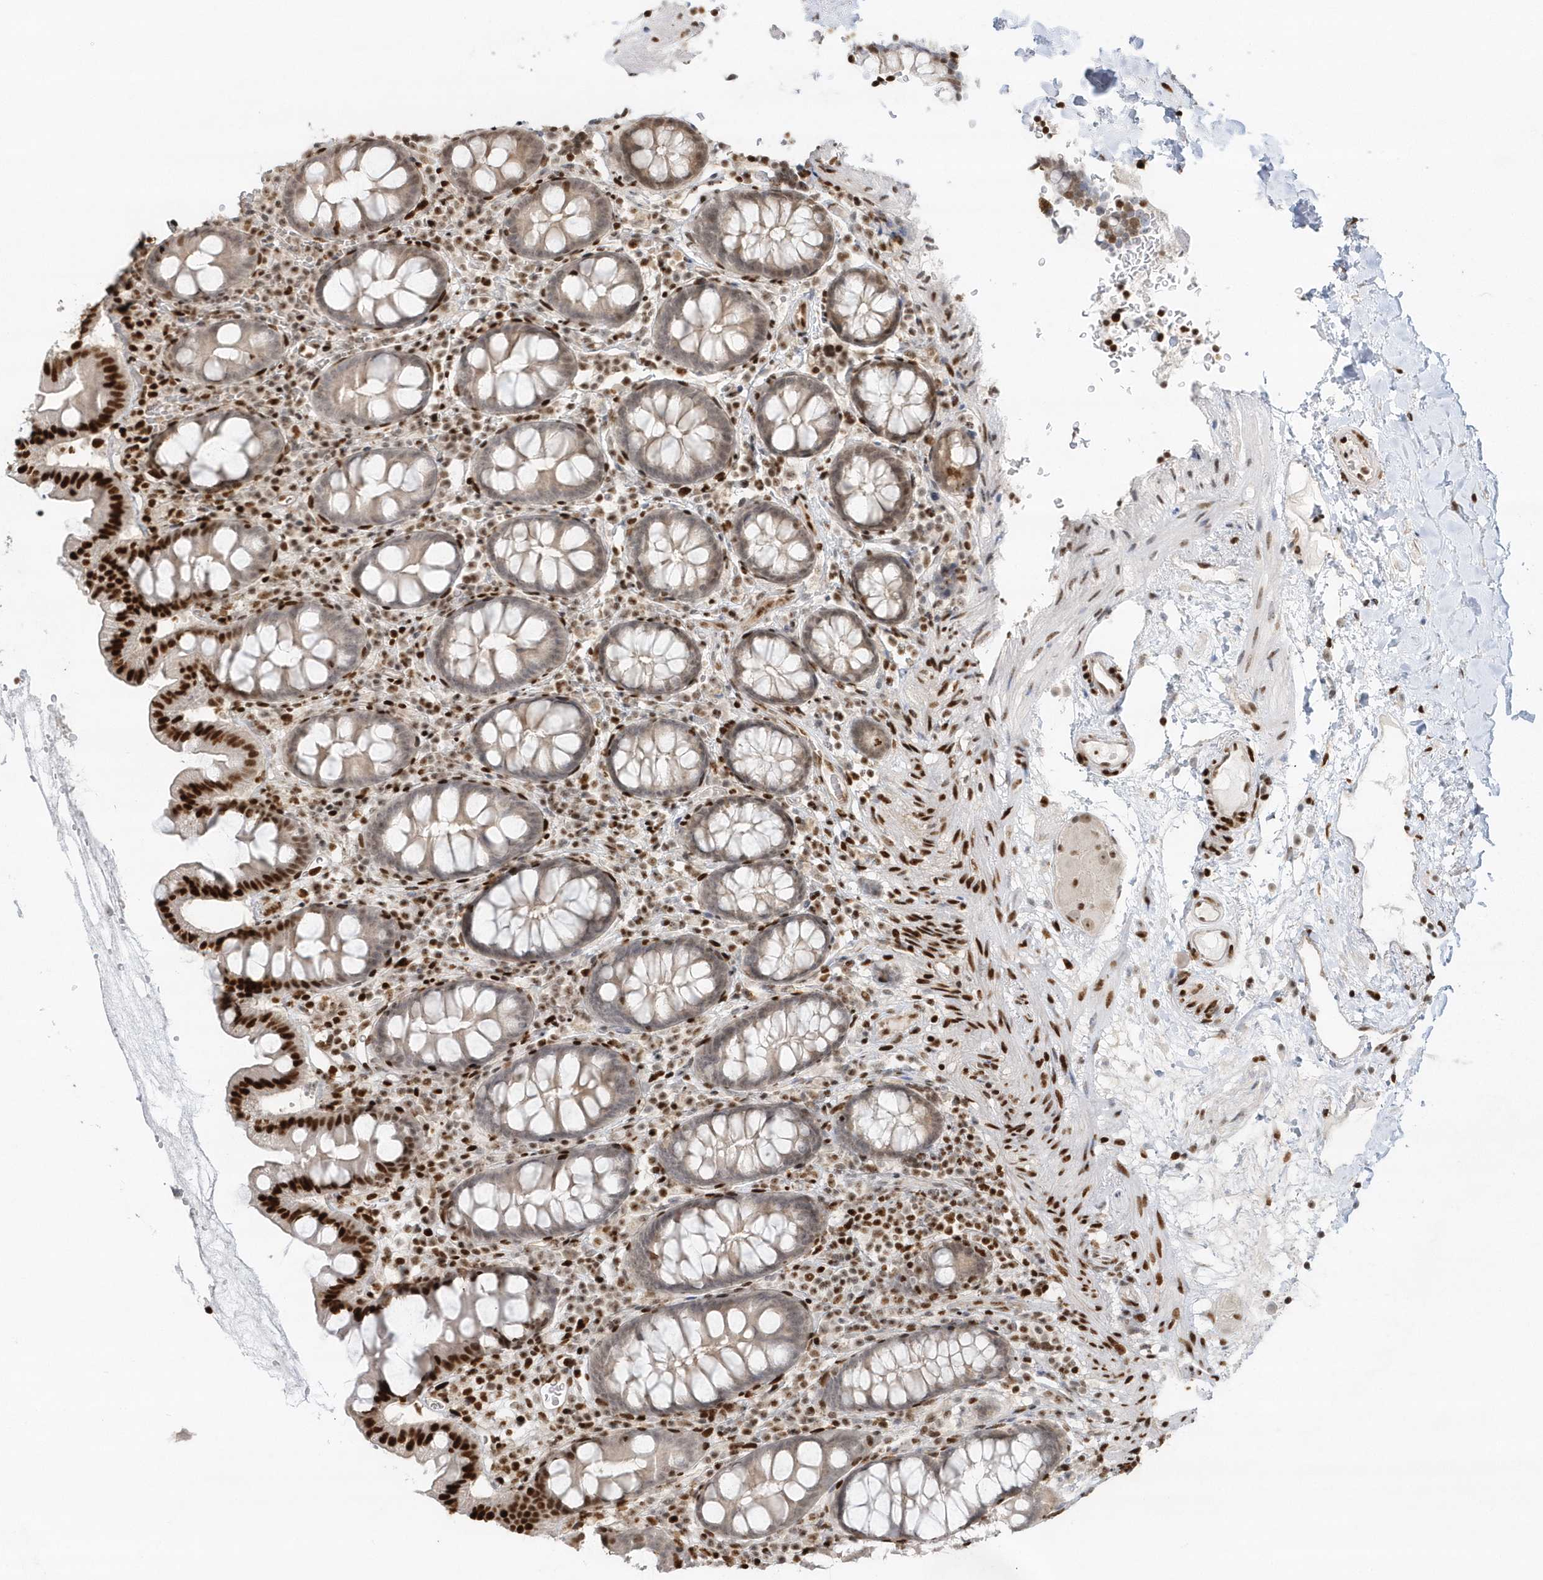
{"staining": {"intensity": "strong", "quantity": ">75%", "location": "nuclear"}, "tissue": "colon", "cell_type": "Endothelial cells", "image_type": "normal", "snomed": [{"axis": "morphology", "description": "Normal tissue, NOS"}, {"axis": "topography", "description": "Colon"}], "caption": "High-power microscopy captured an immunohistochemistry (IHC) histopathology image of unremarkable colon, revealing strong nuclear staining in about >75% of endothelial cells.", "gene": "SUMO2", "patient": {"sex": "female", "age": 79}}